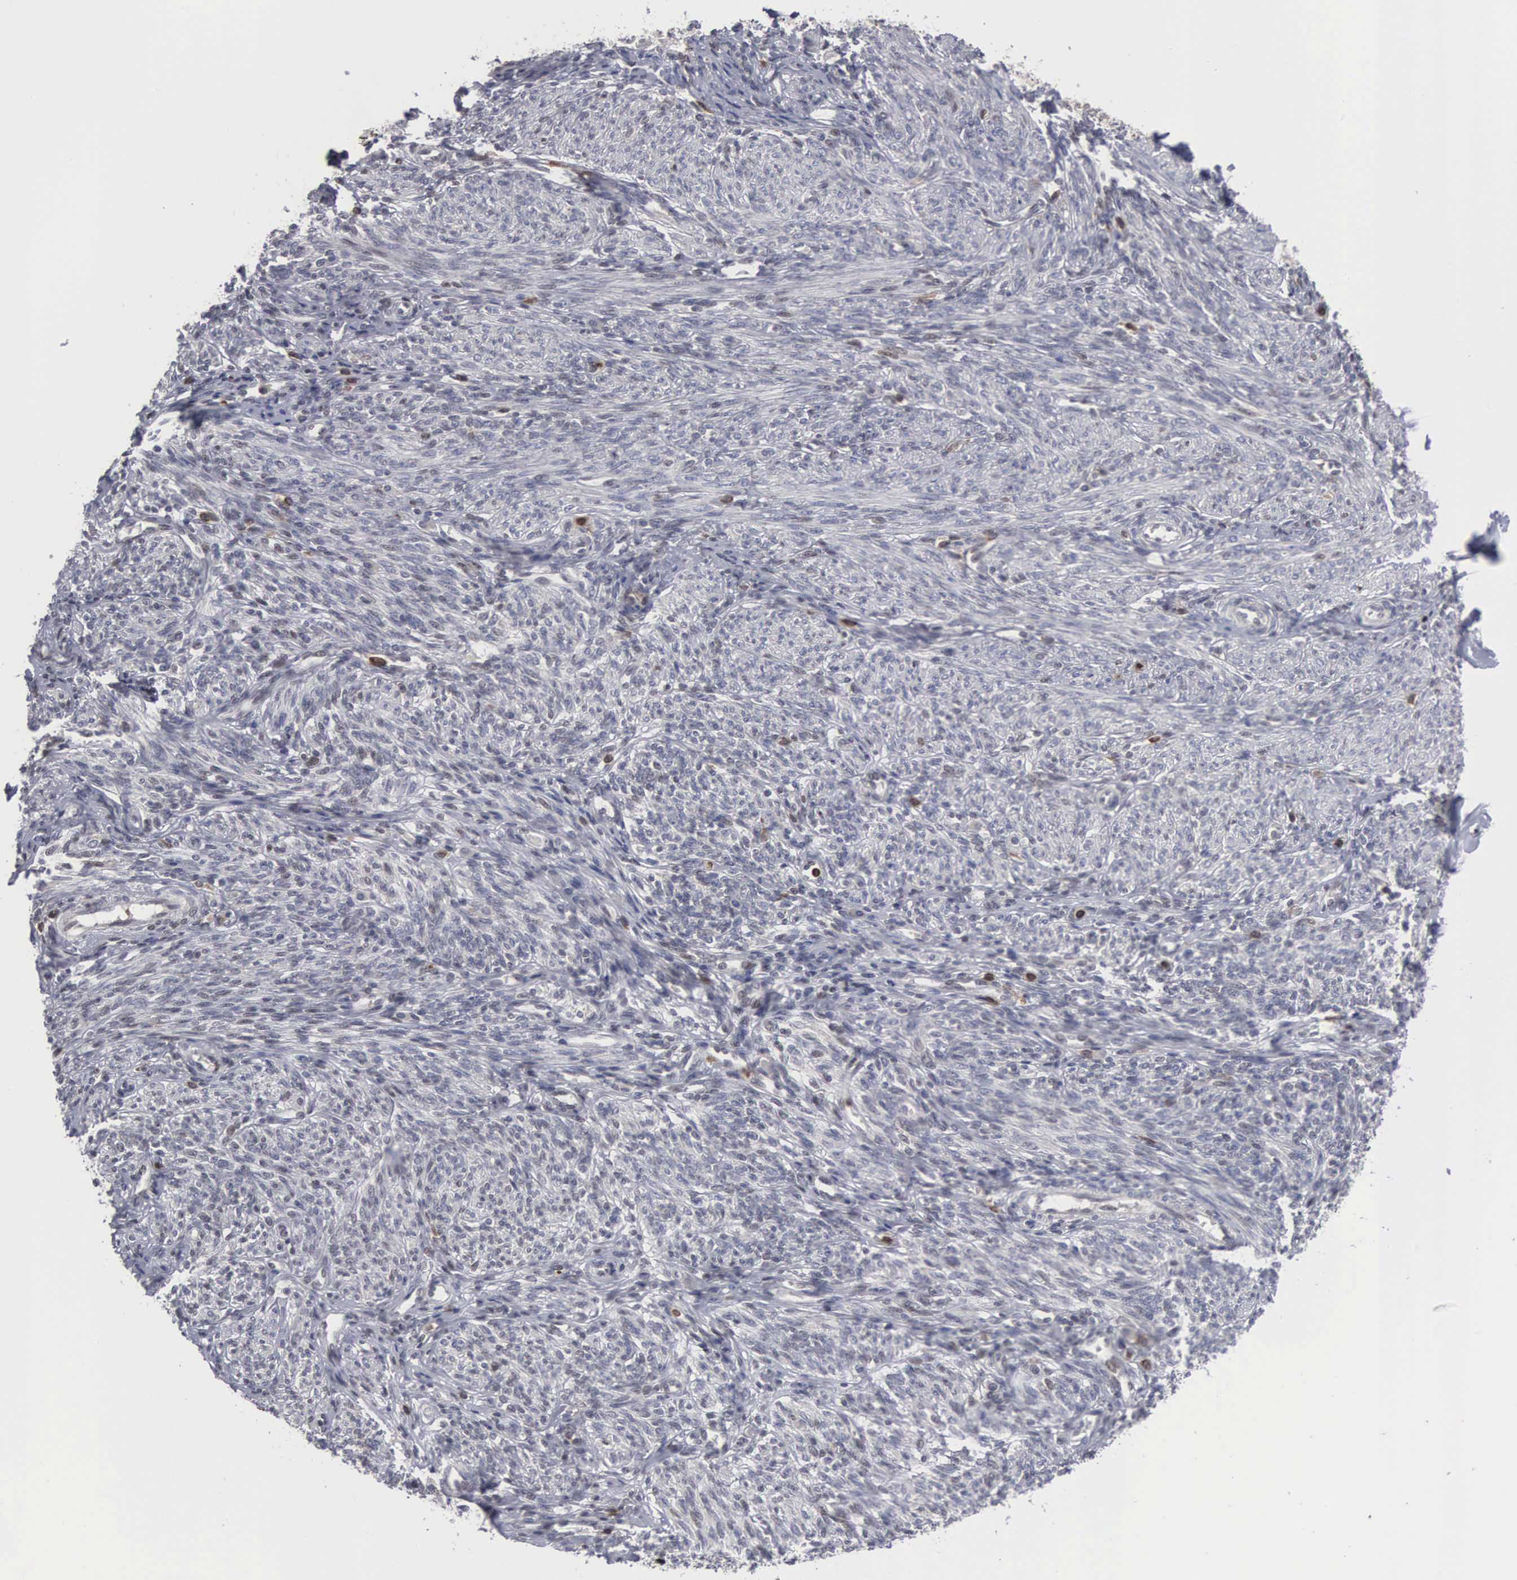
{"staining": {"intensity": "negative", "quantity": "none", "location": "none"}, "tissue": "endometrium", "cell_type": "Cells in endometrial stroma", "image_type": "normal", "snomed": [{"axis": "morphology", "description": "Normal tissue, NOS"}, {"axis": "topography", "description": "Endometrium"}], "caption": "Human endometrium stained for a protein using immunohistochemistry (IHC) demonstrates no staining in cells in endometrial stroma.", "gene": "TRMT5", "patient": {"sex": "female", "age": 82}}